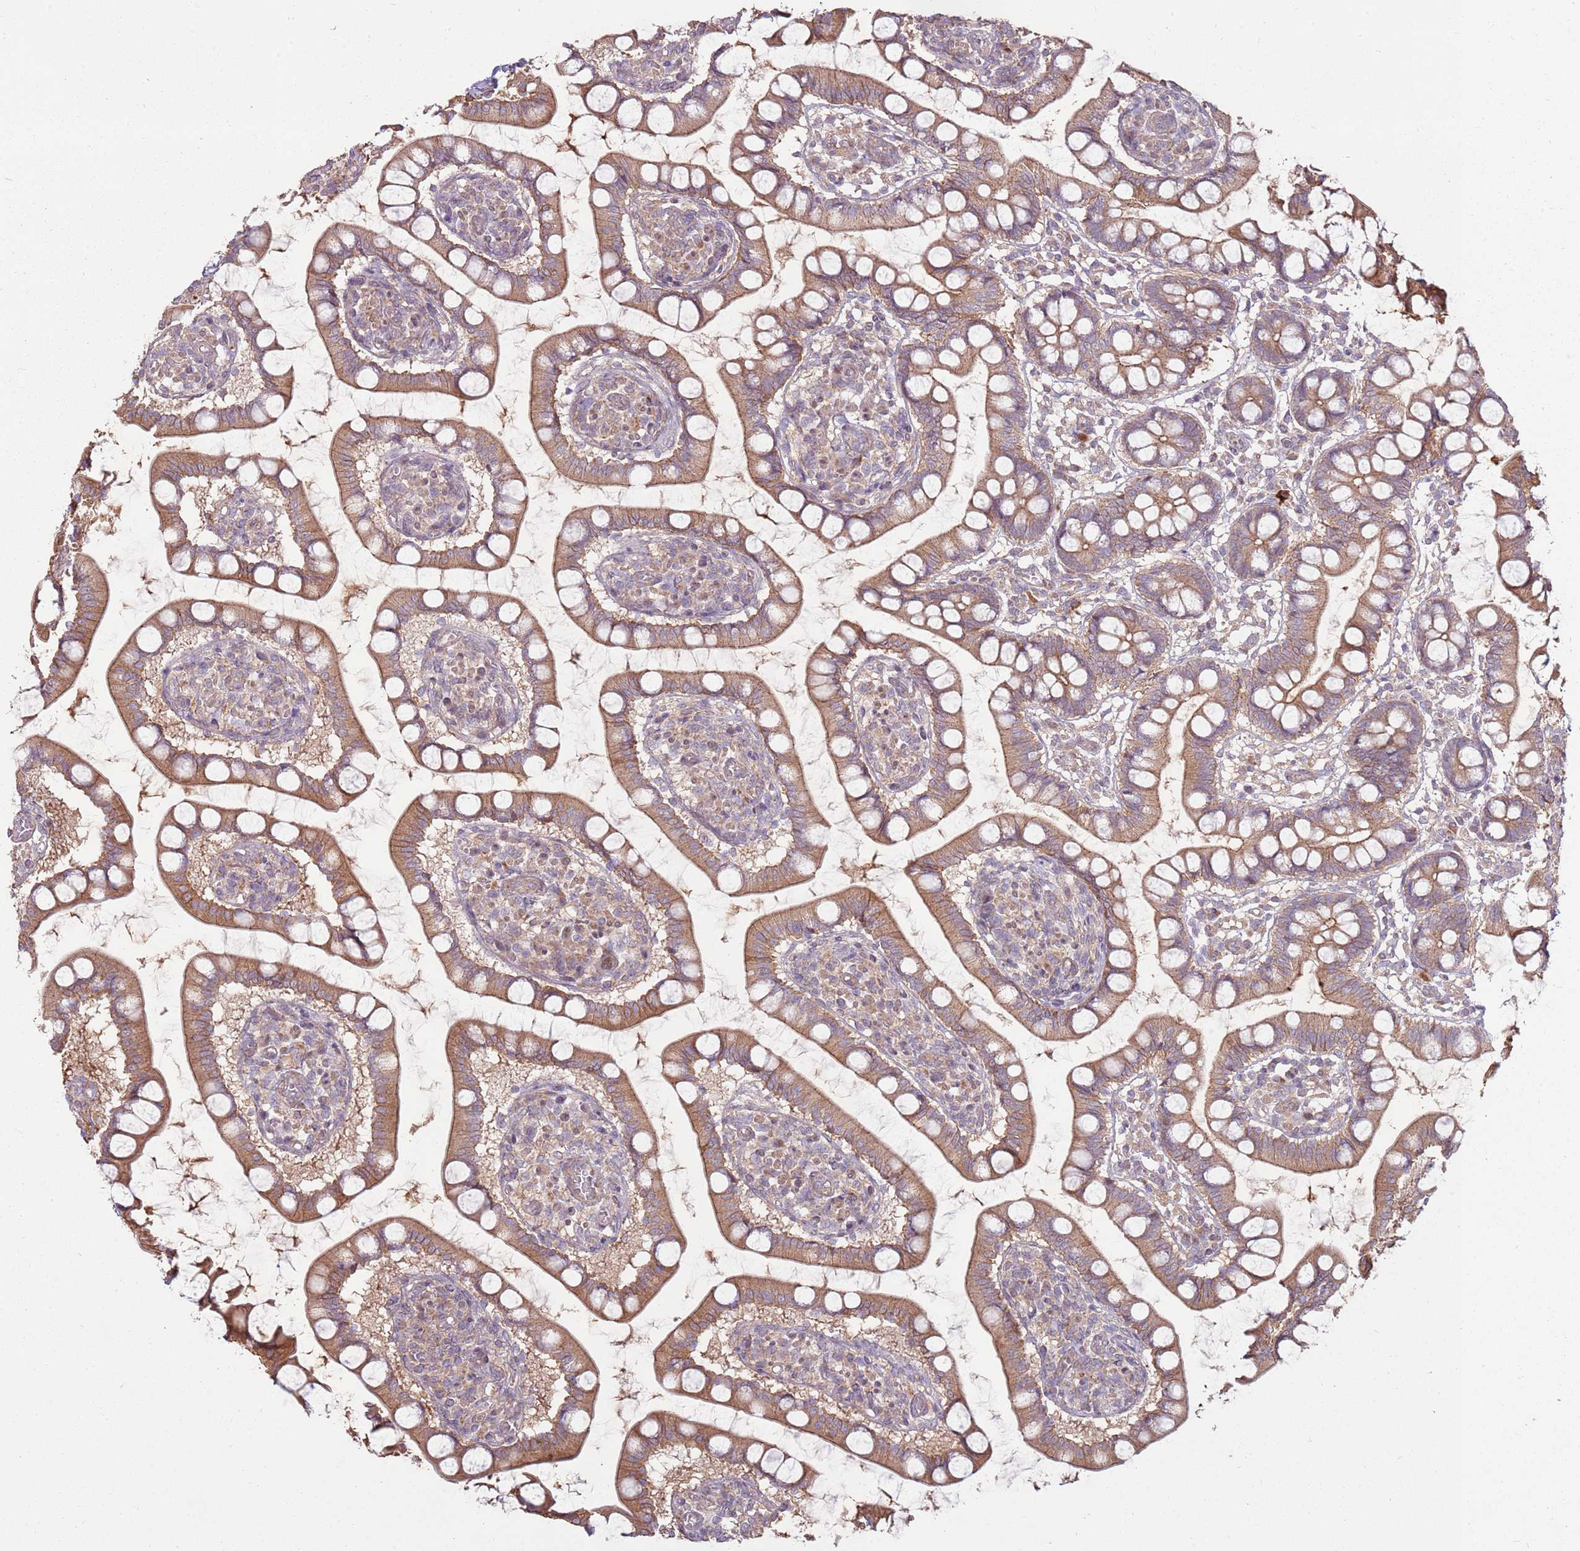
{"staining": {"intensity": "moderate", "quantity": ">75%", "location": "cytoplasmic/membranous"}, "tissue": "small intestine", "cell_type": "Glandular cells", "image_type": "normal", "snomed": [{"axis": "morphology", "description": "Normal tissue, NOS"}, {"axis": "topography", "description": "Small intestine"}], "caption": "Immunohistochemical staining of normal small intestine displays moderate cytoplasmic/membranous protein expression in approximately >75% of glandular cells.", "gene": "SPATA31D1", "patient": {"sex": "male", "age": 52}}